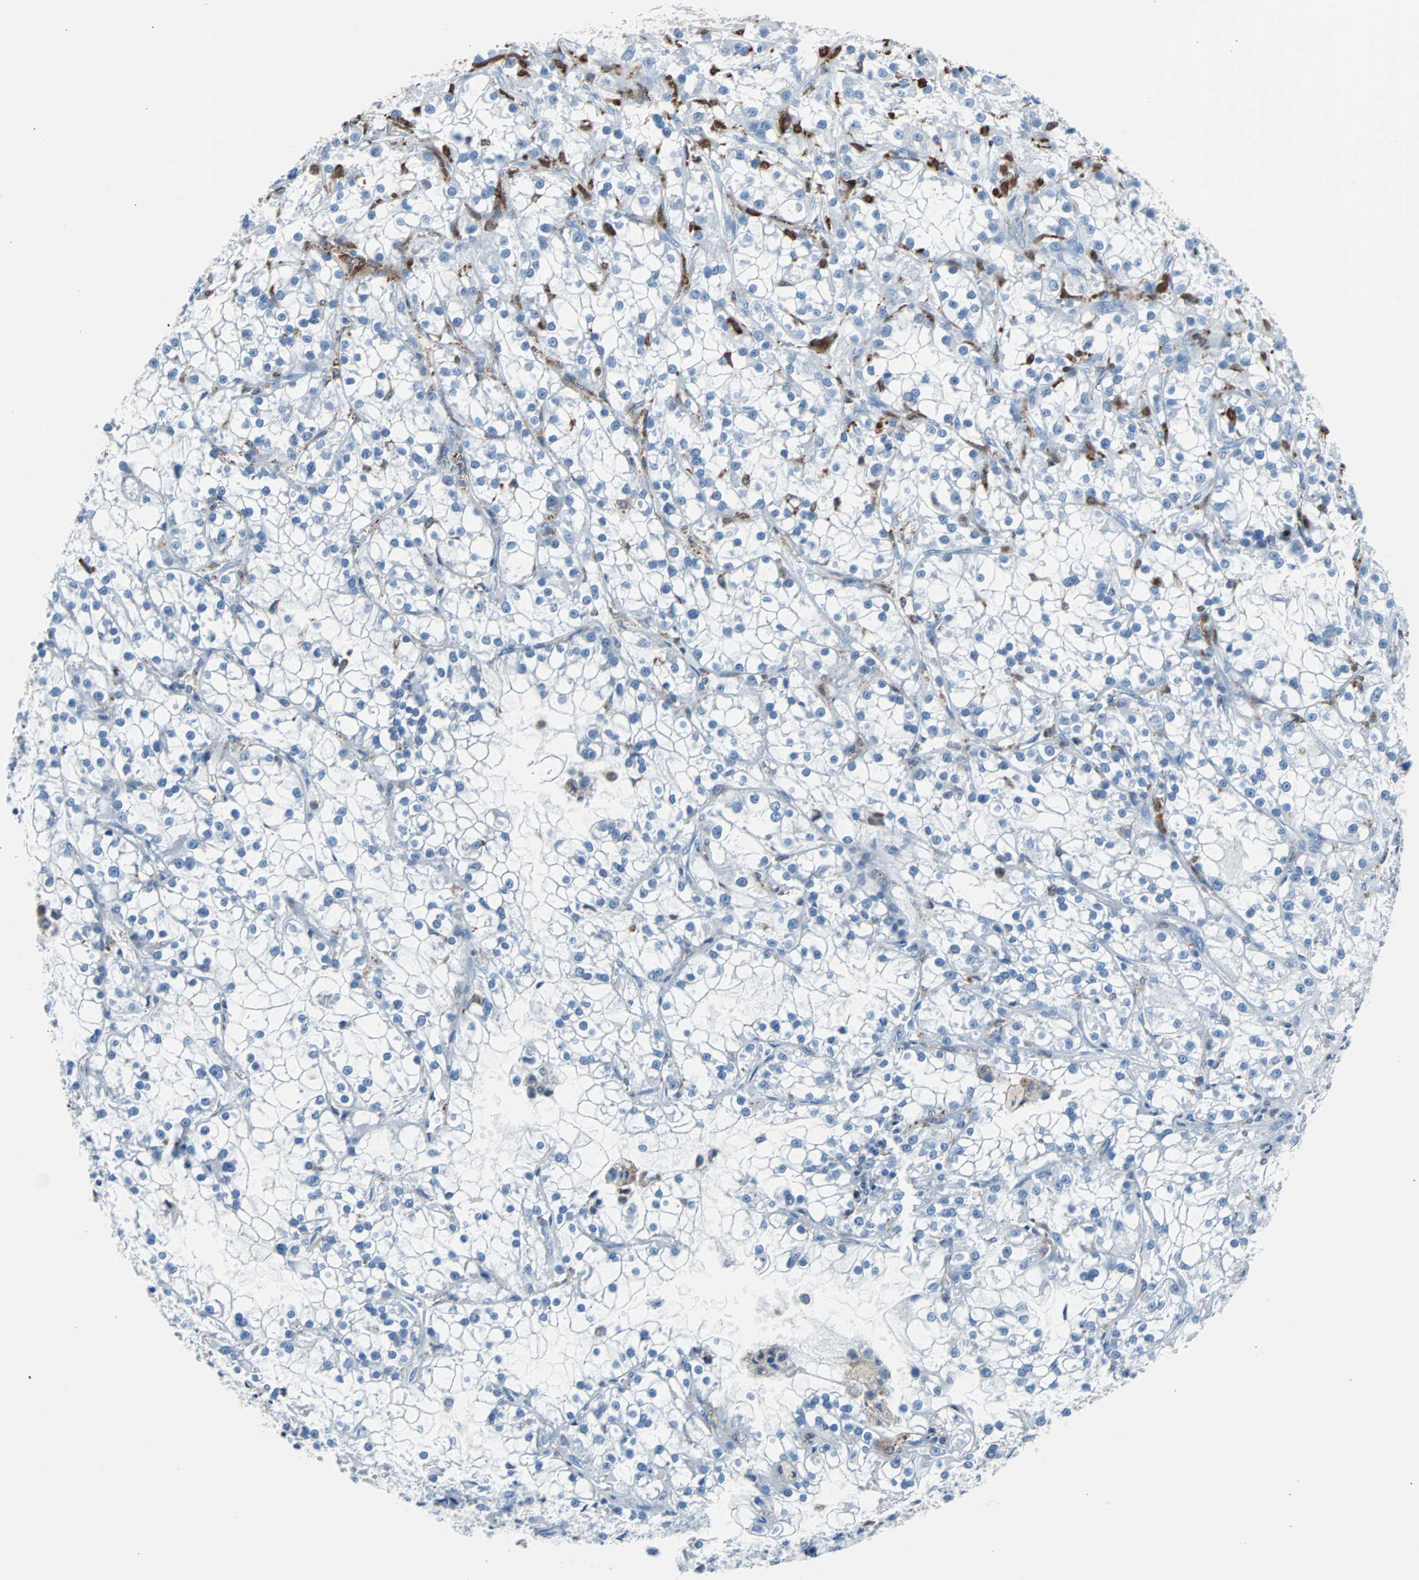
{"staining": {"intensity": "negative", "quantity": "none", "location": "none"}, "tissue": "renal cancer", "cell_type": "Tumor cells", "image_type": "cancer", "snomed": [{"axis": "morphology", "description": "Adenocarcinoma, NOS"}, {"axis": "topography", "description": "Kidney"}], "caption": "DAB immunohistochemical staining of renal adenocarcinoma reveals no significant positivity in tumor cells.", "gene": "SYK", "patient": {"sex": "female", "age": 52}}